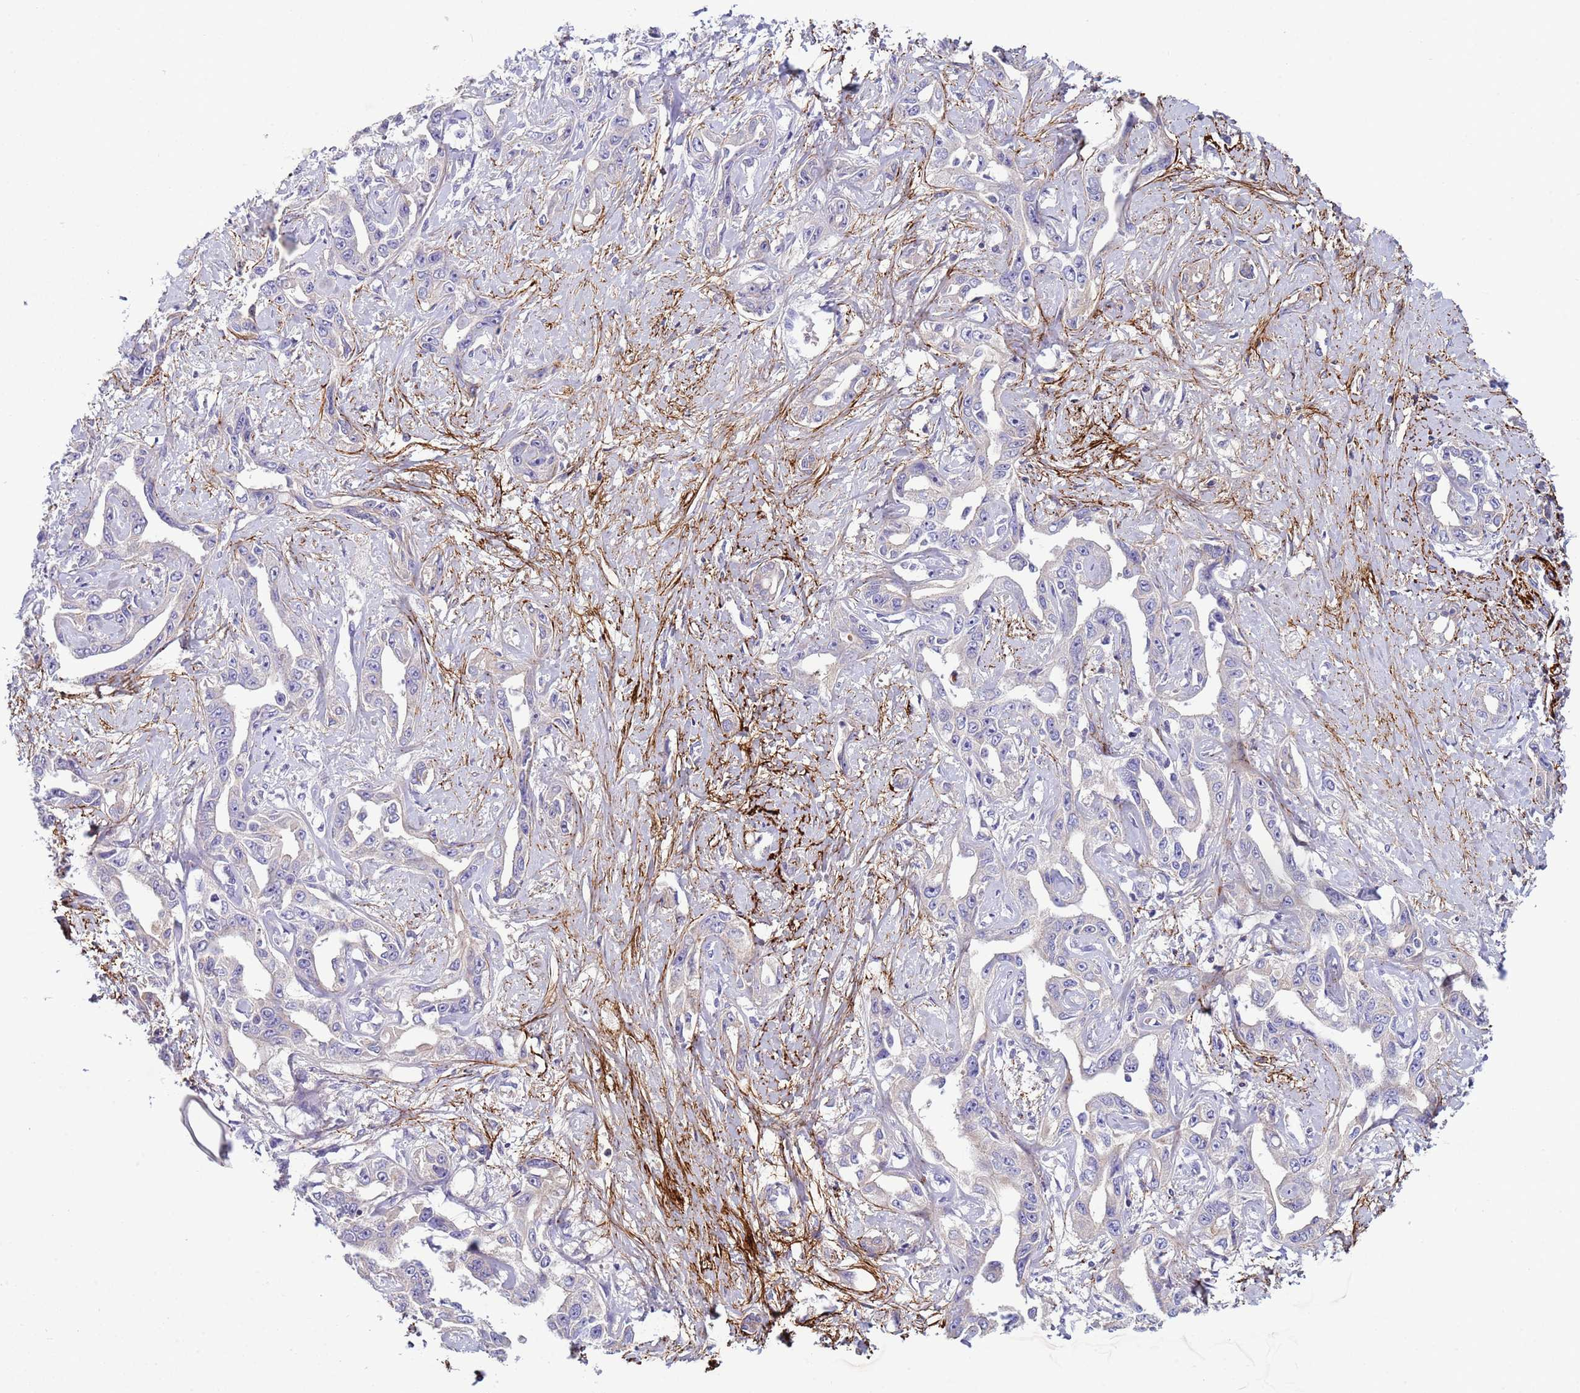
{"staining": {"intensity": "negative", "quantity": "none", "location": "none"}, "tissue": "liver cancer", "cell_type": "Tumor cells", "image_type": "cancer", "snomed": [{"axis": "morphology", "description": "Cholangiocarcinoma"}, {"axis": "topography", "description": "Liver"}], "caption": "Image shows no significant protein positivity in tumor cells of liver cholangiocarcinoma.", "gene": "TRIM51", "patient": {"sex": "male", "age": 59}}